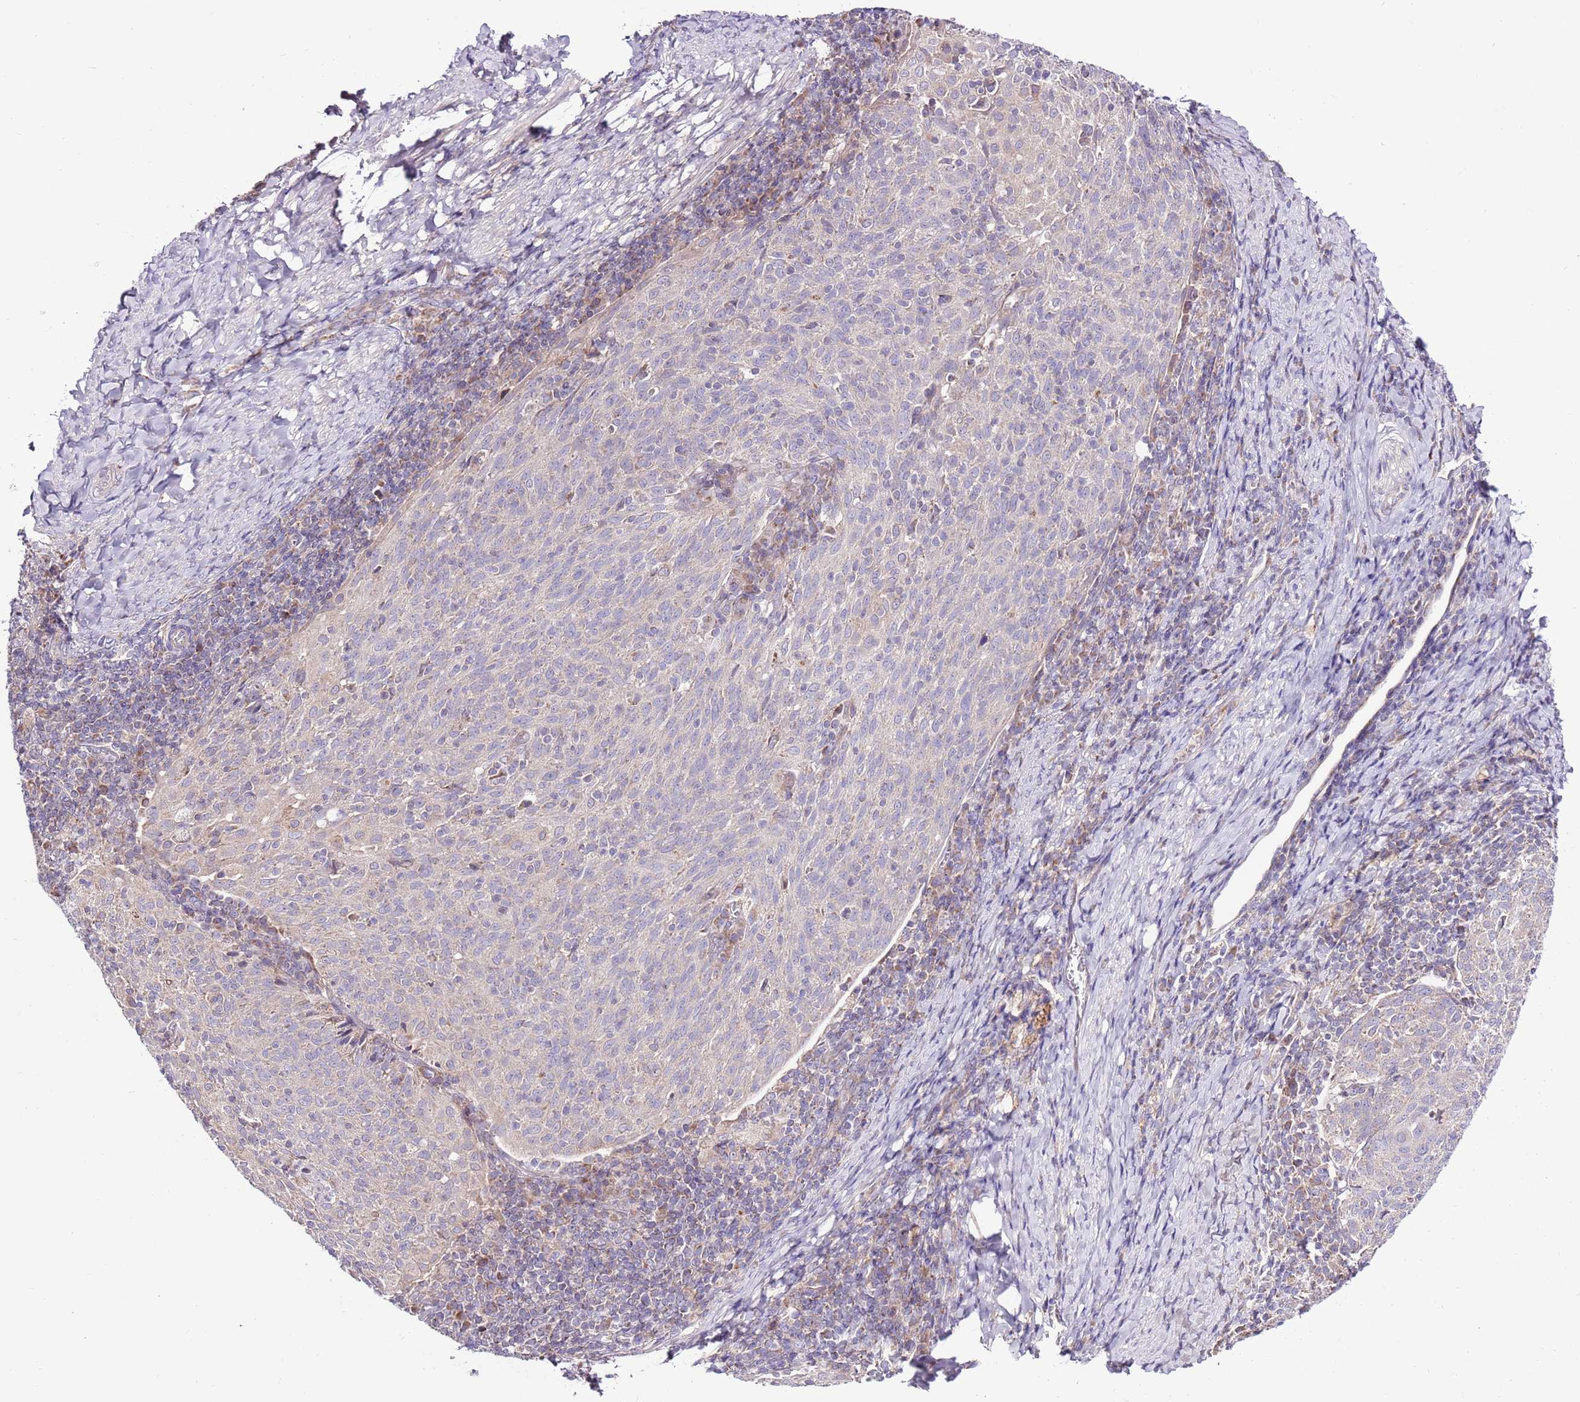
{"staining": {"intensity": "negative", "quantity": "none", "location": "none"}, "tissue": "cervical cancer", "cell_type": "Tumor cells", "image_type": "cancer", "snomed": [{"axis": "morphology", "description": "Squamous cell carcinoma, NOS"}, {"axis": "topography", "description": "Cervix"}], "caption": "Protein analysis of squamous cell carcinoma (cervical) reveals no significant positivity in tumor cells.", "gene": "SMG1", "patient": {"sex": "female", "age": 52}}